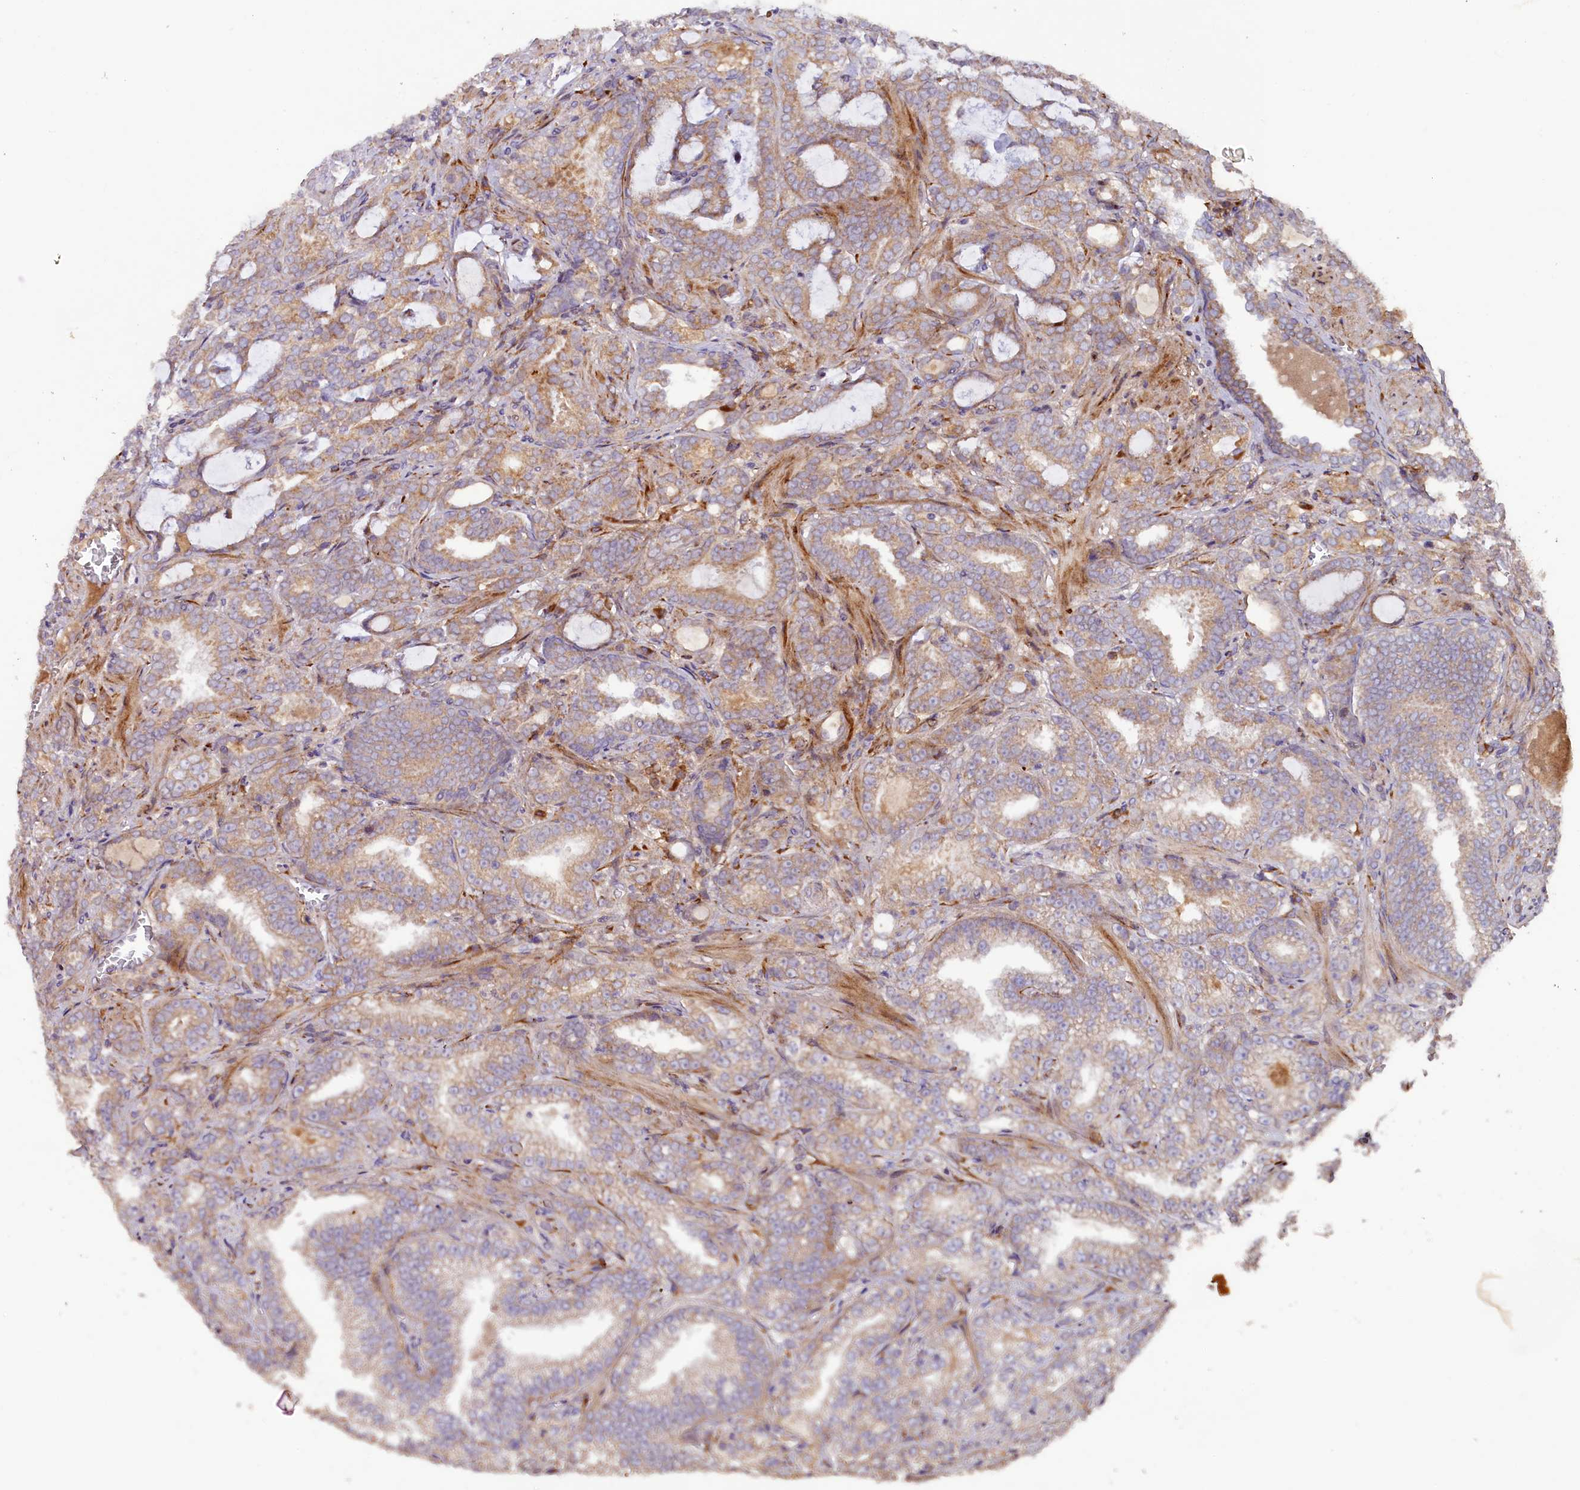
{"staining": {"intensity": "weak", "quantity": ">75%", "location": "cytoplasmic/membranous"}, "tissue": "prostate cancer", "cell_type": "Tumor cells", "image_type": "cancer", "snomed": [{"axis": "morphology", "description": "Adenocarcinoma, High grade"}, {"axis": "topography", "description": "Prostate and seminal vesicle, NOS"}], "caption": "Immunohistochemical staining of human prostate high-grade adenocarcinoma reveals weak cytoplasmic/membranous protein positivity in about >75% of tumor cells.", "gene": "SSC5D", "patient": {"sex": "male", "age": 67}}